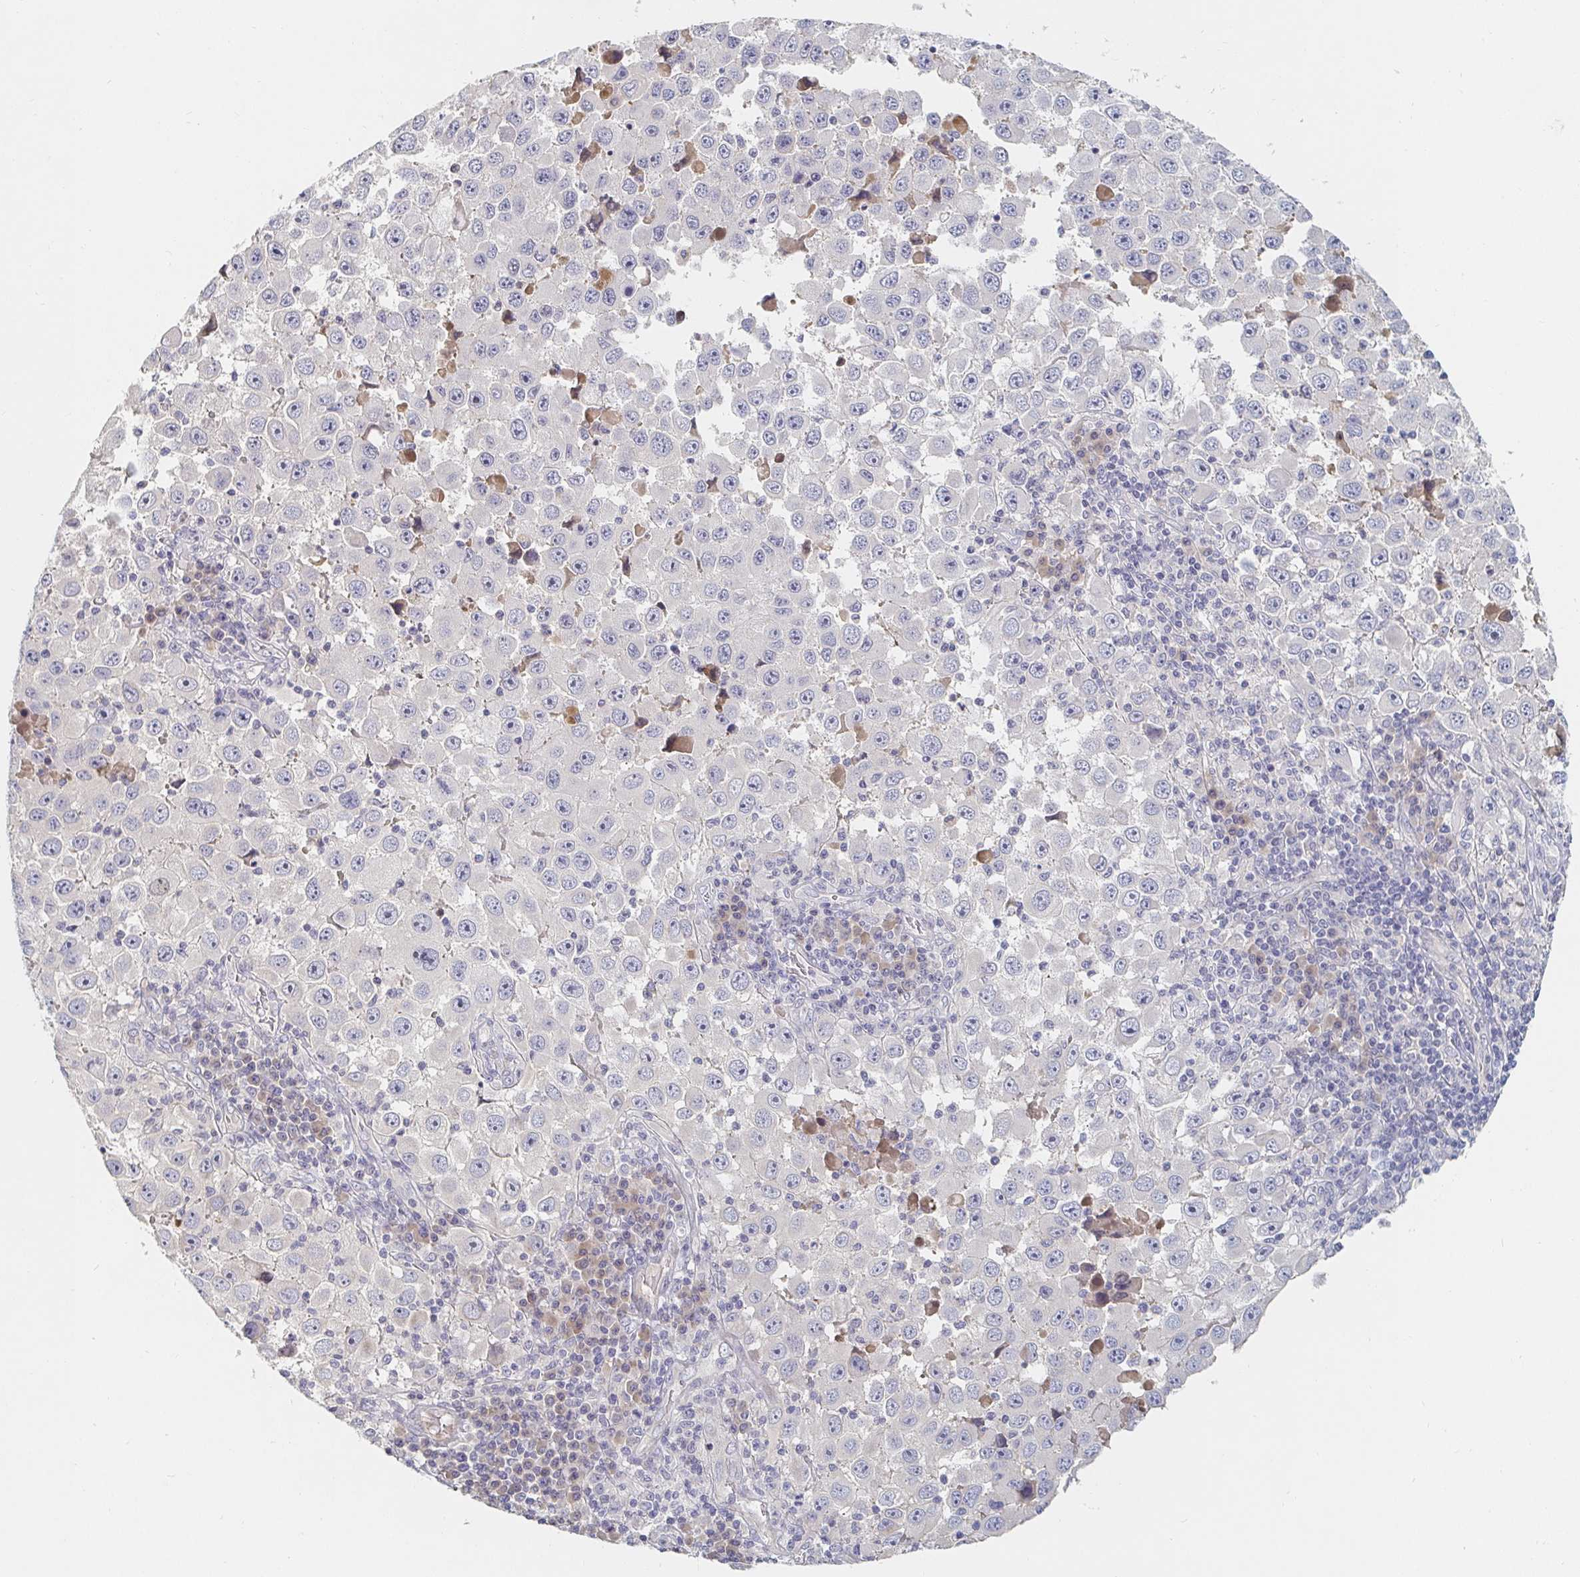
{"staining": {"intensity": "negative", "quantity": "none", "location": "none"}, "tissue": "melanoma", "cell_type": "Tumor cells", "image_type": "cancer", "snomed": [{"axis": "morphology", "description": "Malignant melanoma, Metastatic site"}, {"axis": "topography", "description": "Lymph node"}], "caption": "The immunohistochemistry histopathology image has no significant expression in tumor cells of malignant melanoma (metastatic site) tissue.", "gene": "NME9", "patient": {"sex": "female", "age": 67}}